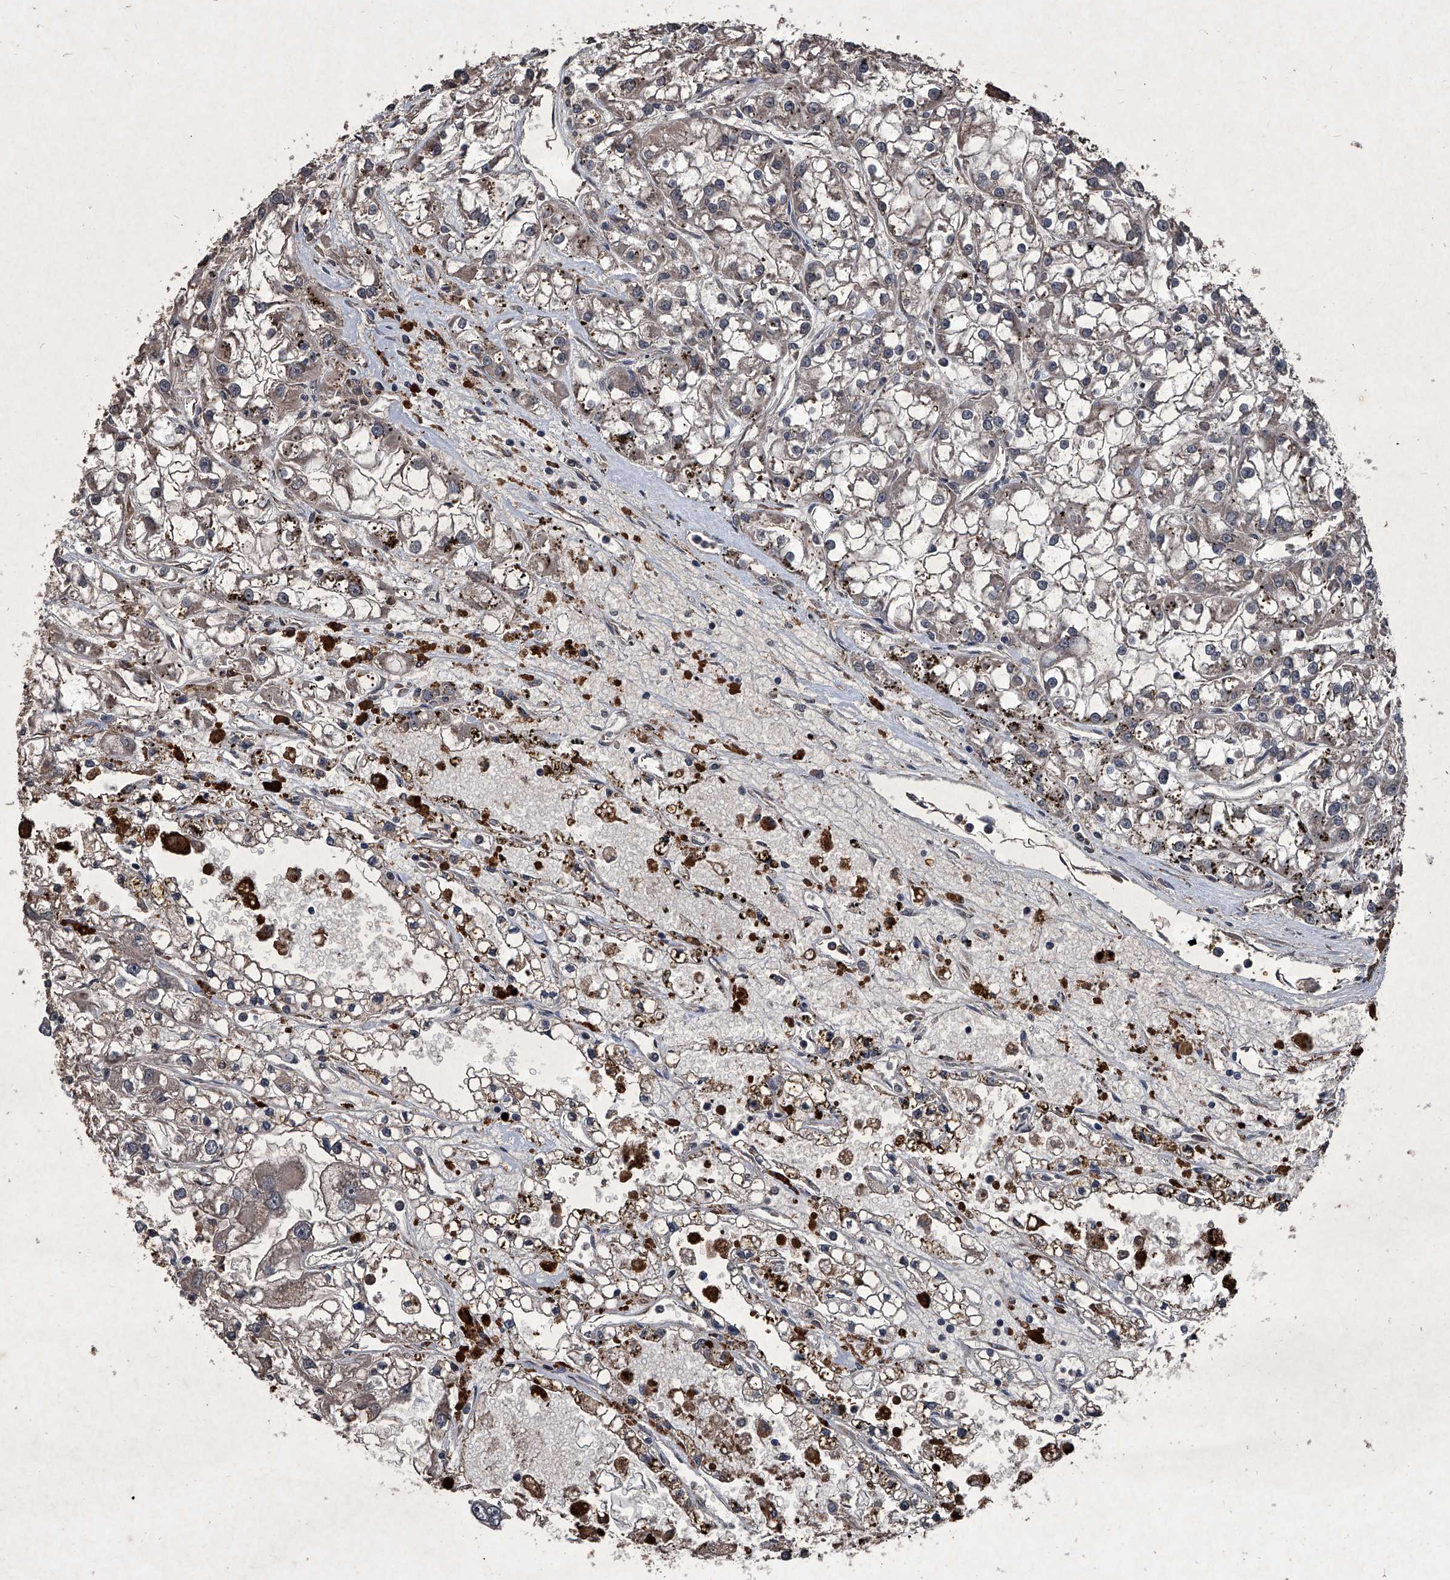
{"staining": {"intensity": "negative", "quantity": "none", "location": "none"}, "tissue": "renal cancer", "cell_type": "Tumor cells", "image_type": "cancer", "snomed": [{"axis": "morphology", "description": "Adenocarcinoma, NOS"}, {"axis": "topography", "description": "Kidney"}], "caption": "DAB (3,3'-diaminobenzidine) immunohistochemical staining of human renal cancer (adenocarcinoma) displays no significant staining in tumor cells.", "gene": "MAPKAP1", "patient": {"sex": "female", "age": 52}}